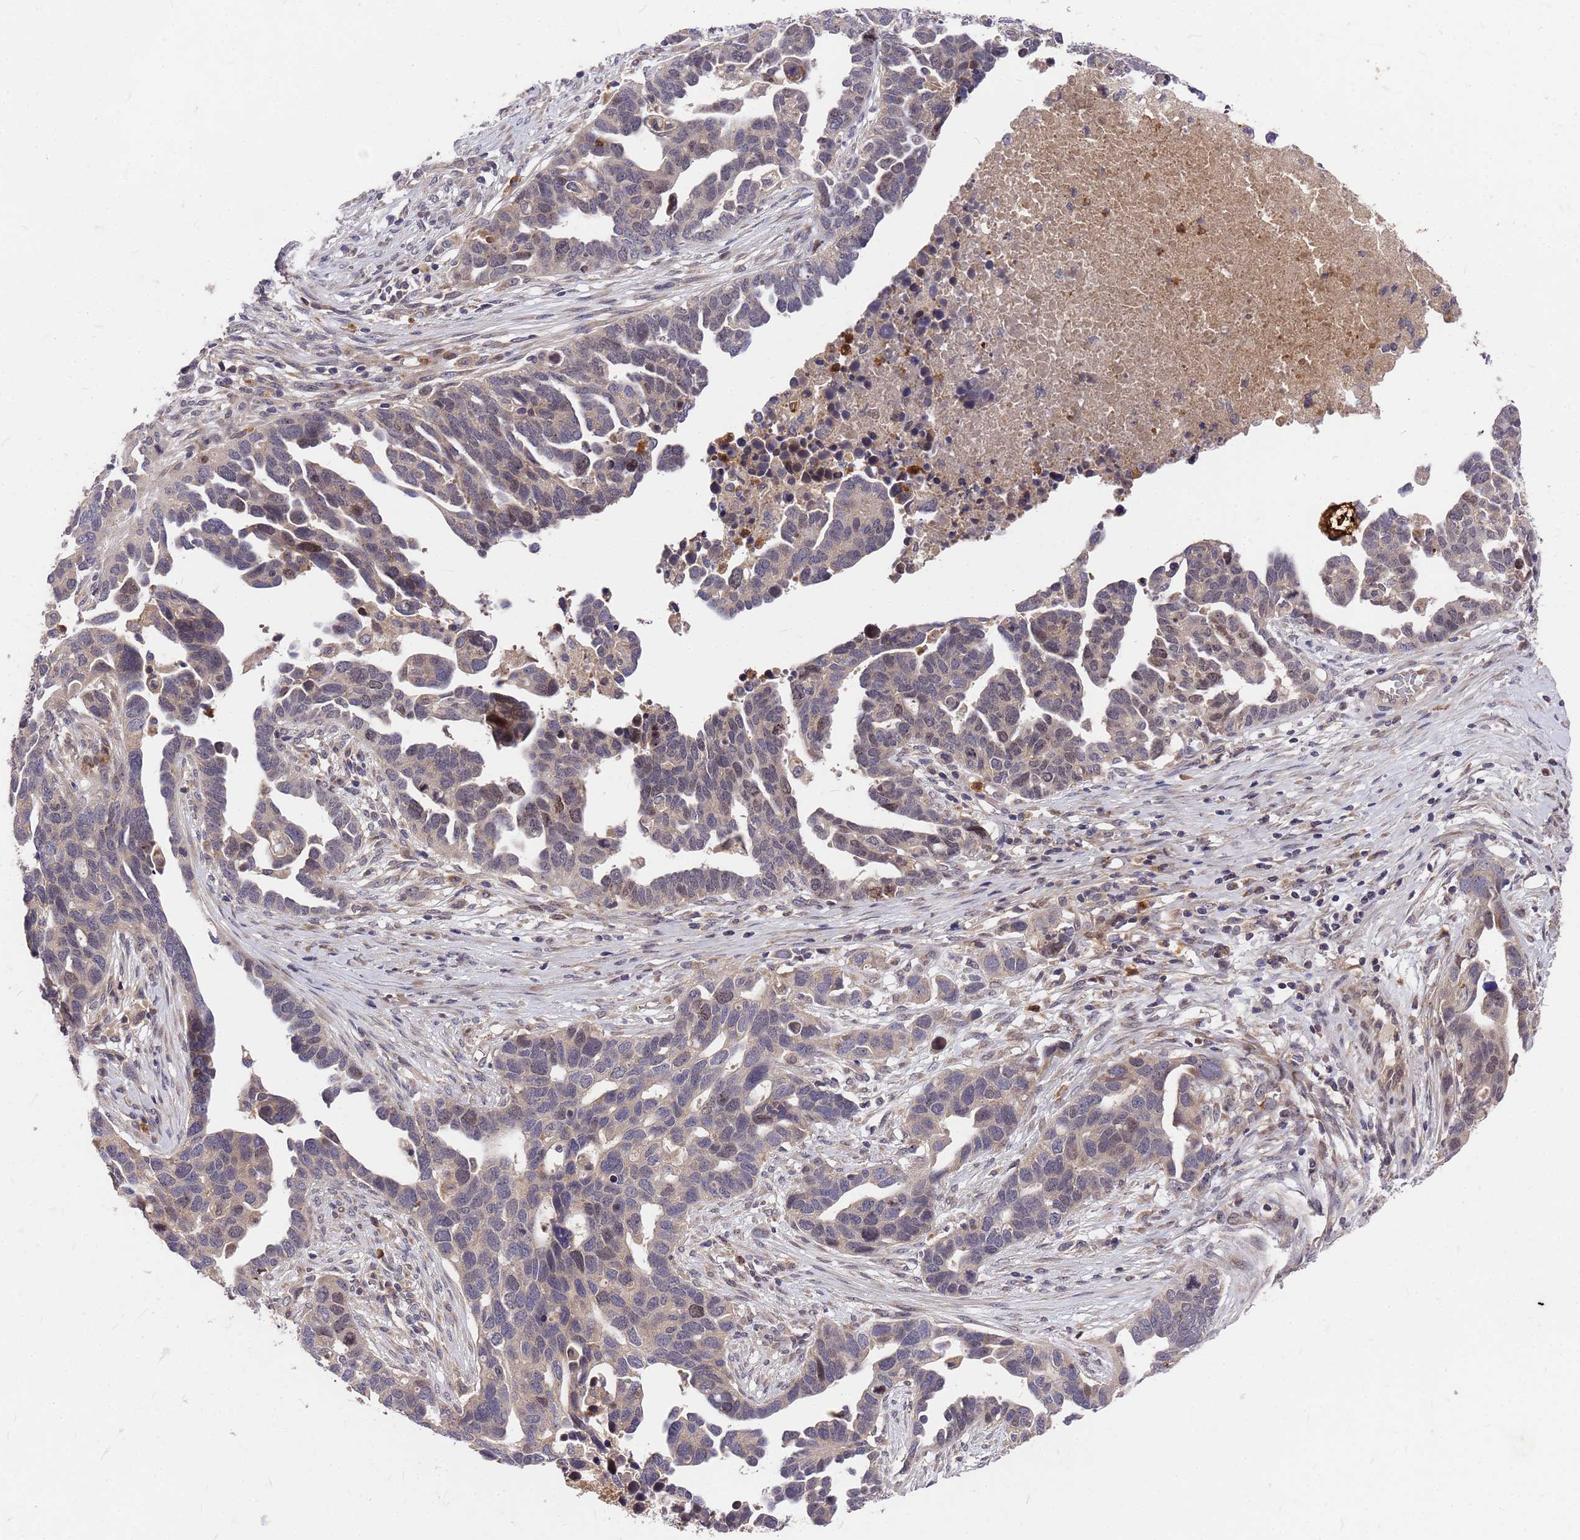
{"staining": {"intensity": "weak", "quantity": "<25%", "location": "cytoplasmic/membranous"}, "tissue": "ovarian cancer", "cell_type": "Tumor cells", "image_type": "cancer", "snomed": [{"axis": "morphology", "description": "Cystadenocarcinoma, serous, NOS"}, {"axis": "topography", "description": "Ovary"}], "caption": "This is an immunohistochemistry (IHC) photomicrograph of human serous cystadenocarcinoma (ovarian). There is no staining in tumor cells.", "gene": "ZNF717", "patient": {"sex": "female", "age": 54}}